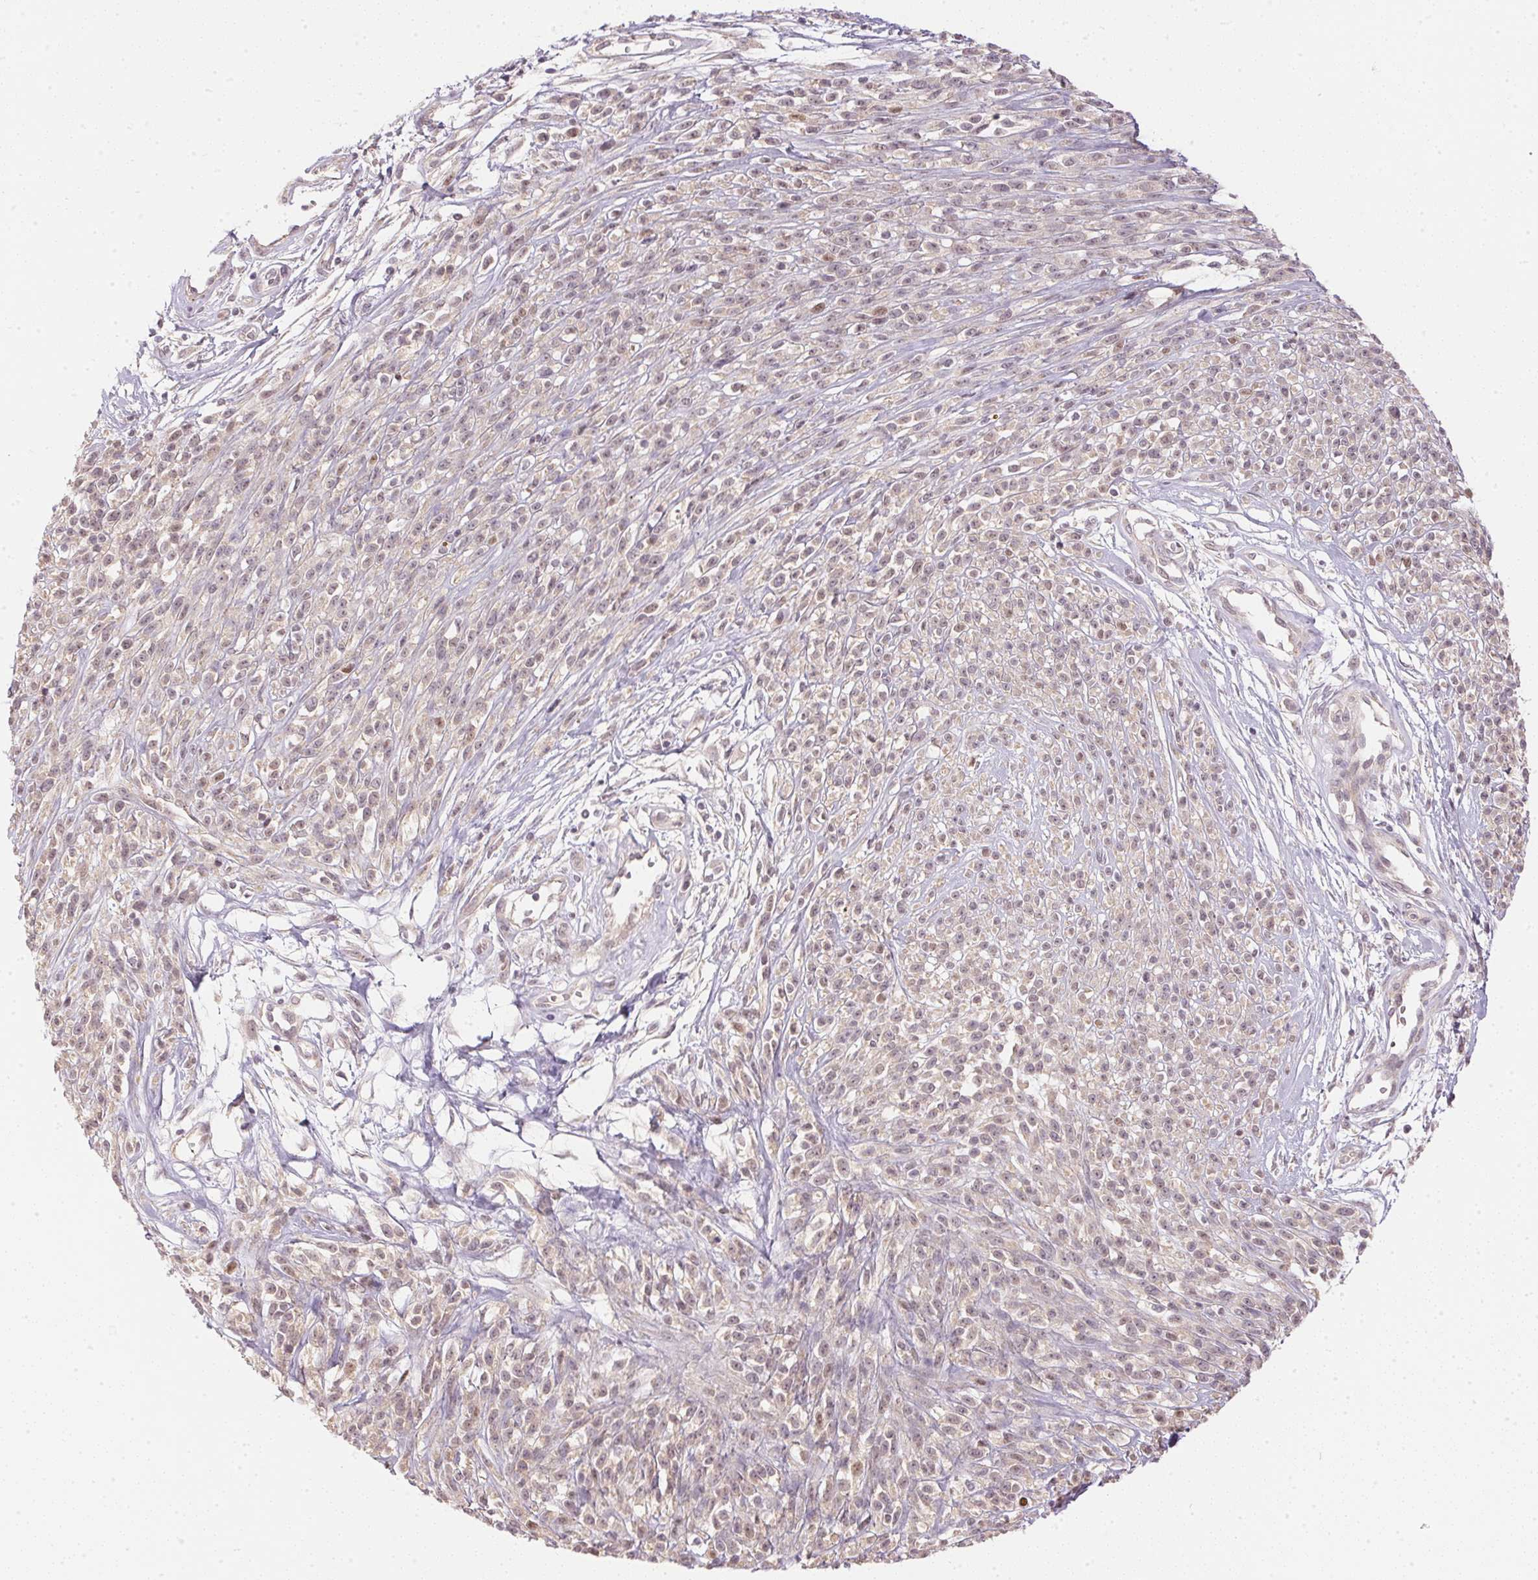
{"staining": {"intensity": "weak", "quantity": "<25%", "location": "nuclear"}, "tissue": "melanoma", "cell_type": "Tumor cells", "image_type": "cancer", "snomed": [{"axis": "morphology", "description": "Malignant melanoma, NOS"}, {"axis": "topography", "description": "Skin"}, {"axis": "topography", "description": "Skin of trunk"}], "caption": "There is no significant expression in tumor cells of melanoma.", "gene": "TTC23L", "patient": {"sex": "male", "age": 74}}